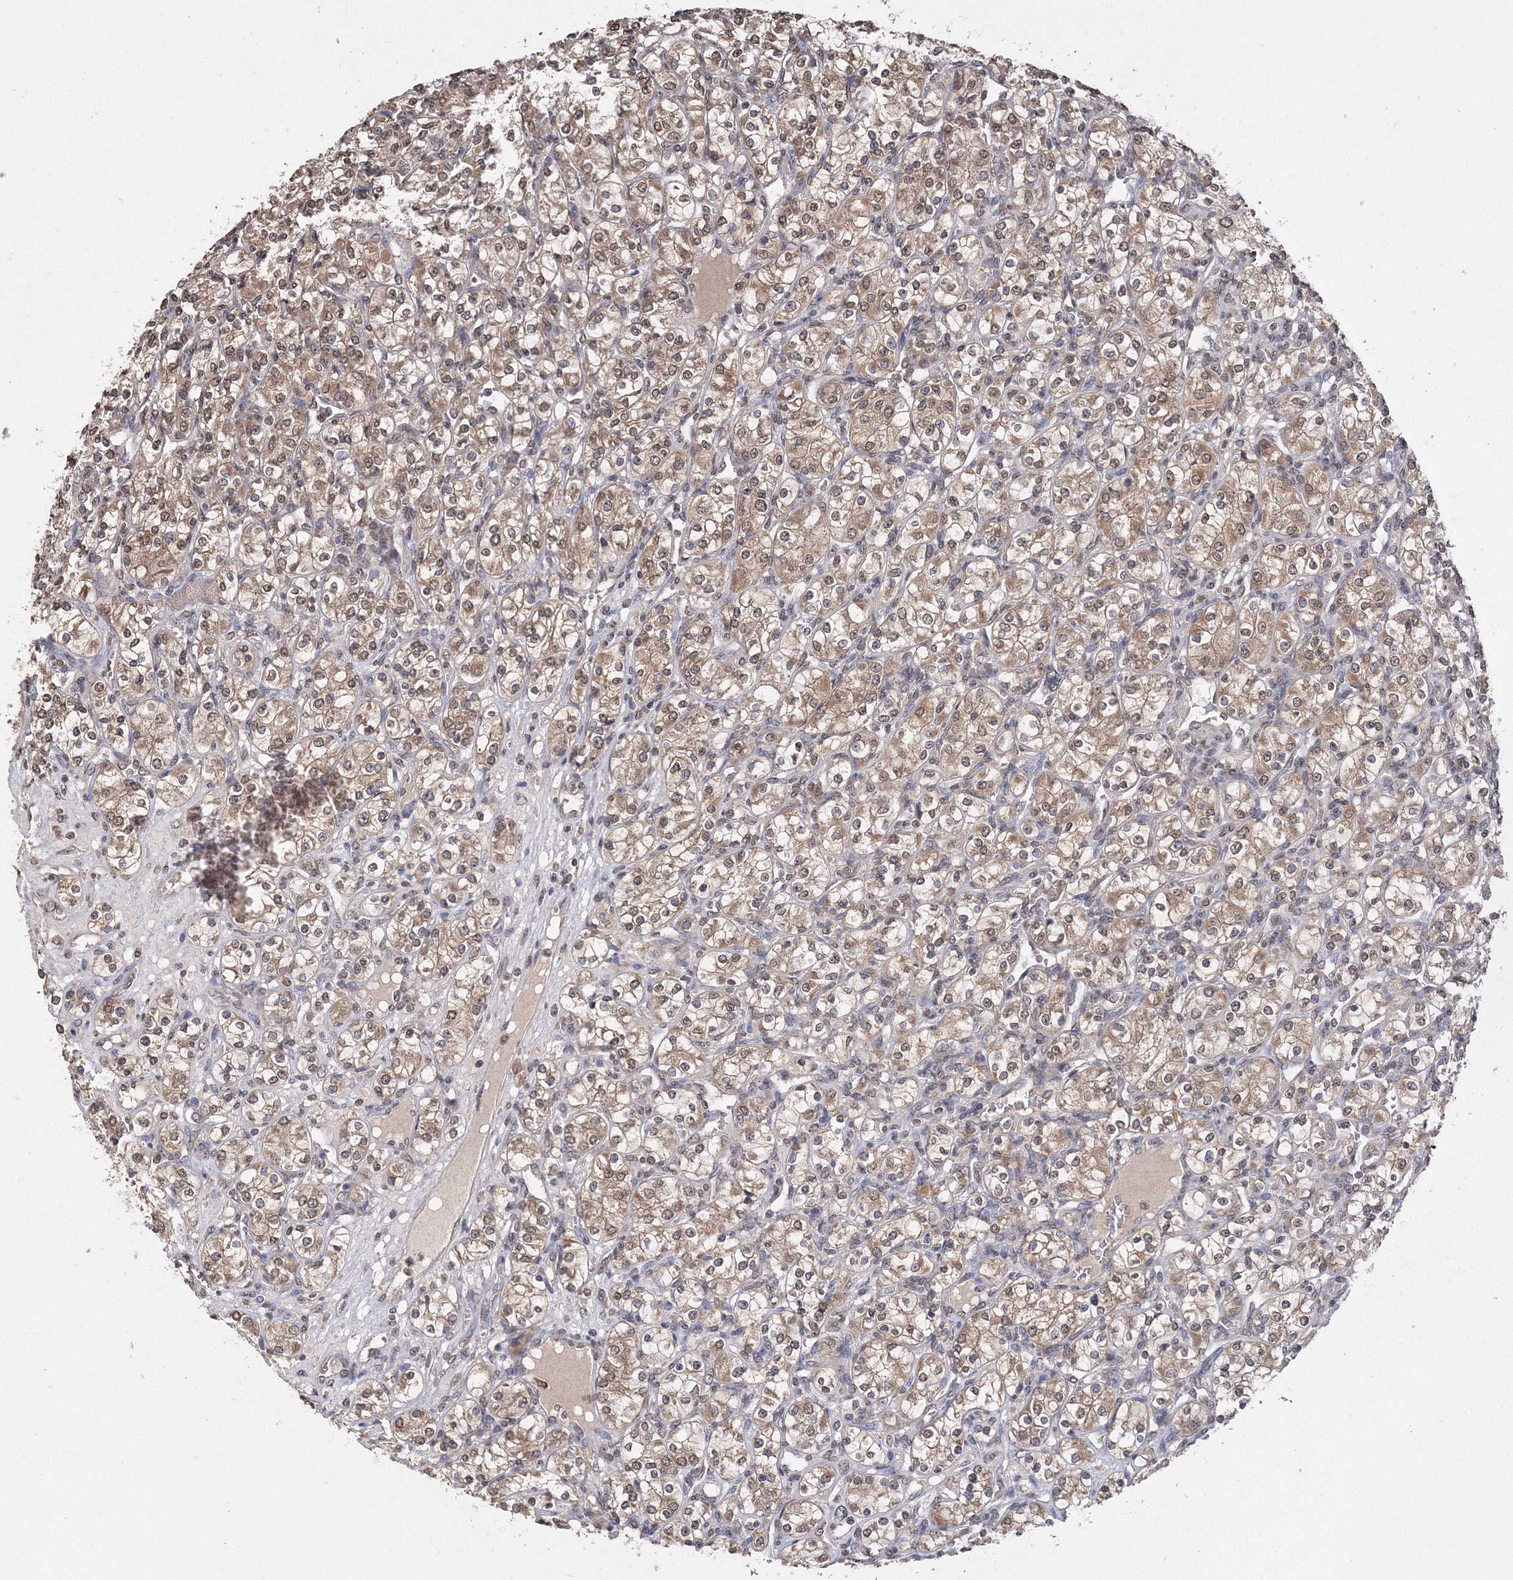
{"staining": {"intensity": "moderate", "quantity": ">75%", "location": "cytoplasmic/membranous,nuclear"}, "tissue": "renal cancer", "cell_type": "Tumor cells", "image_type": "cancer", "snomed": [{"axis": "morphology", "description": "Adenocarcinoma, NOS"}, {"axis": "topography", "description": "Kidney"}], "caption": "Protein expression analysis of human renal cancer (adenocarcinoma) reveals moderate cytoplasmic/membranous and nuclear expression in about >75% of tumor cells. Nuclei are stained in blue.", "gene": "GPN1", "patient": {"sex": "male", "age": 77}}